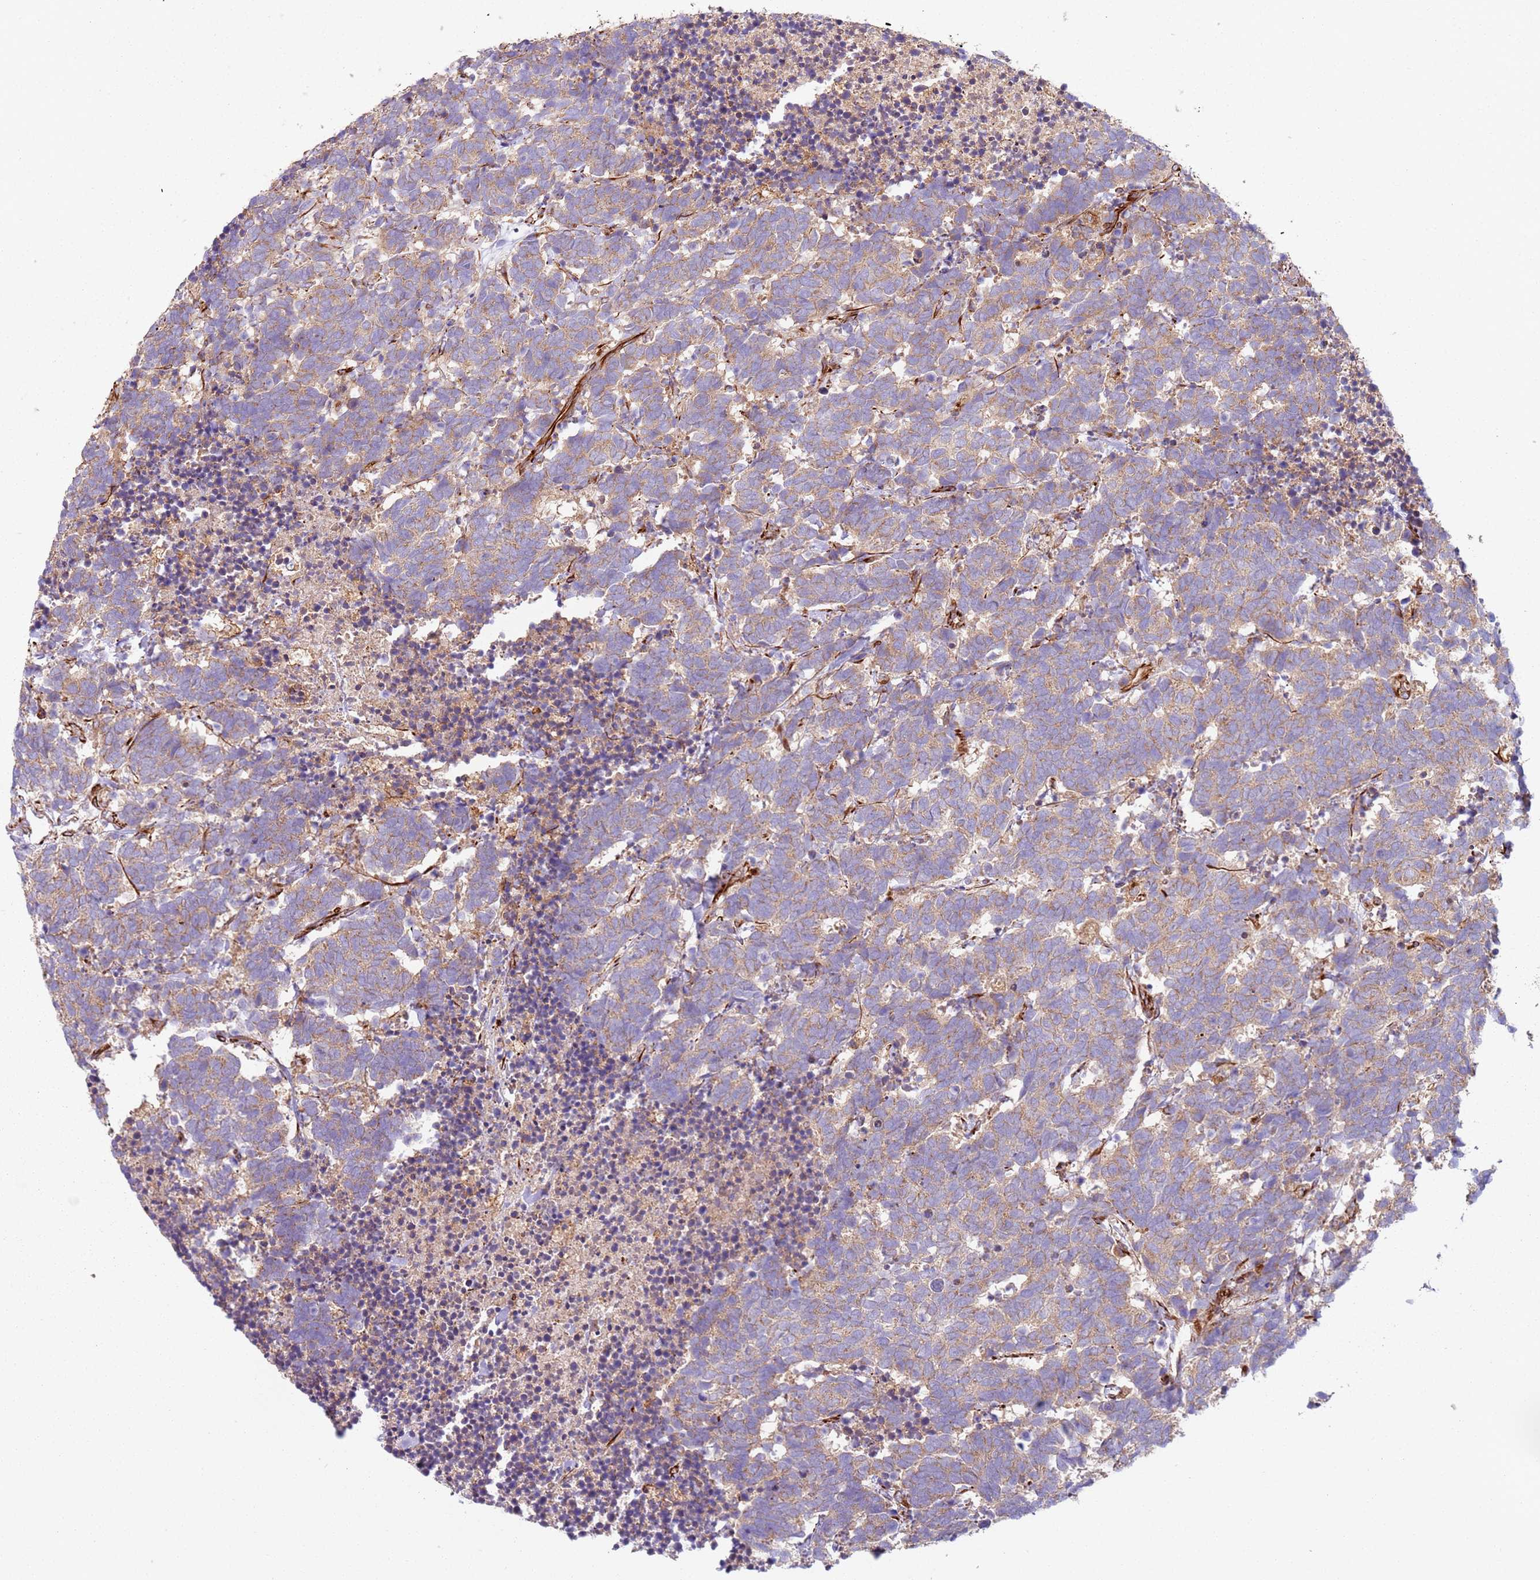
{"staining": {"intensity": "moderate", "quantity": ">75%", "location": "cytoplasmic/membranous"}, "tissue": "carcinoid", "cell_type": "Tumor cells", "image_type": "cancer", "snomed": [{"axis": "morphology", "description": "Carcinoma, NOS"}, {"axis": "morphology", "description": "Carcinoid, malignant, NOS"}, {"axis": "topography", "description": "Prostate"}], "caption": "Brown immunohistochemical staining in human carcinoid reveals moderate cytoplasmic/membranous positivity in approximately >75% of tumor cells.", "gene": "SNAPIN", "patient": {"sex": "male", "age": 57}}